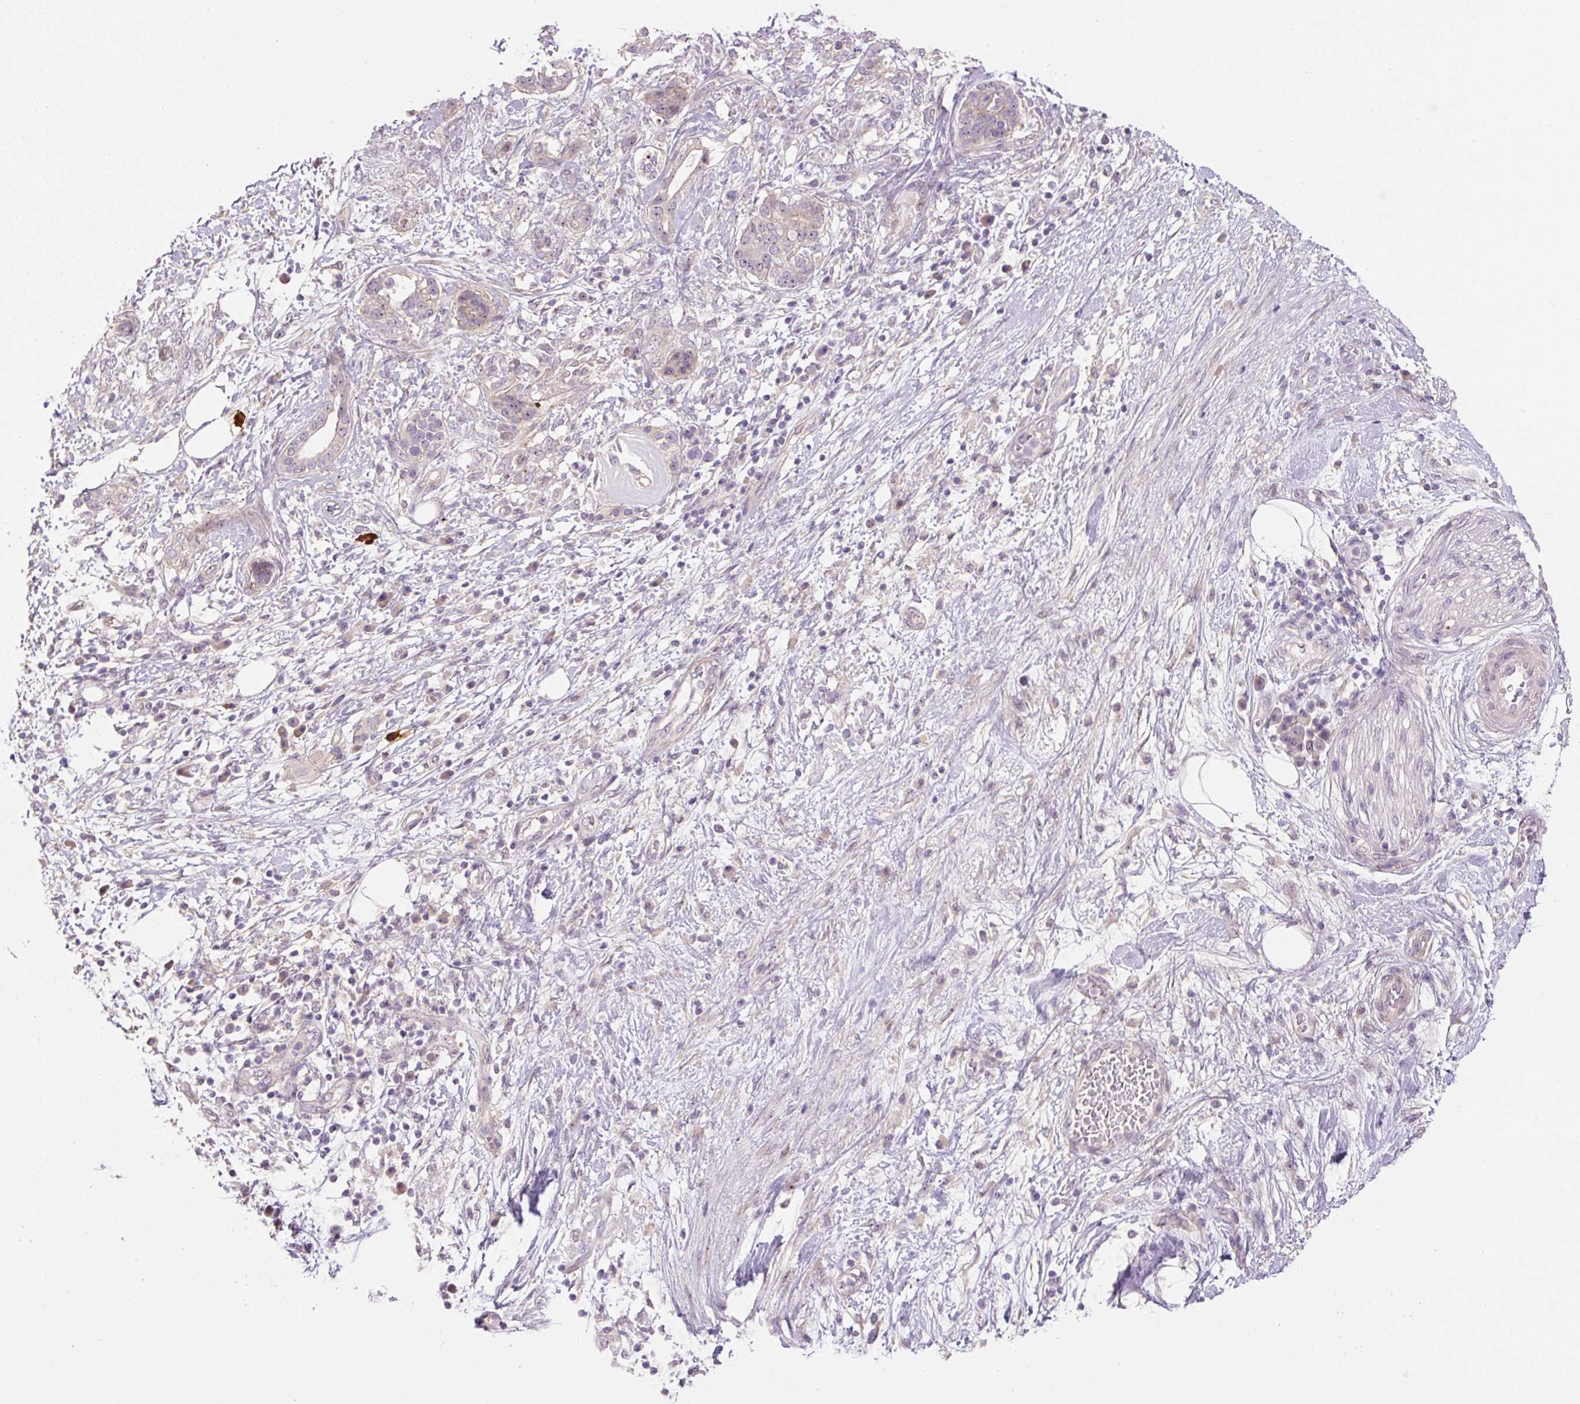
{"staining": {"intensity": "negative", "quantity": "none", "location": "none"}, "tissue": "pancreatic cancer", "cell_type": "Tumor cells", "image_type": "cancer", "snomed": [{"axis": "morphology", "description": "Adenocarcinoma, NOS"}, {"axis": "topography", "description": "Pancreas"}], "caption": "Pancreatic adenocarcinoma was stained to show a protein in brown. There is no significant expression in tumor cells.", "gene": "TMEM151B", "patient": {"sex": "female", "age": 73}}